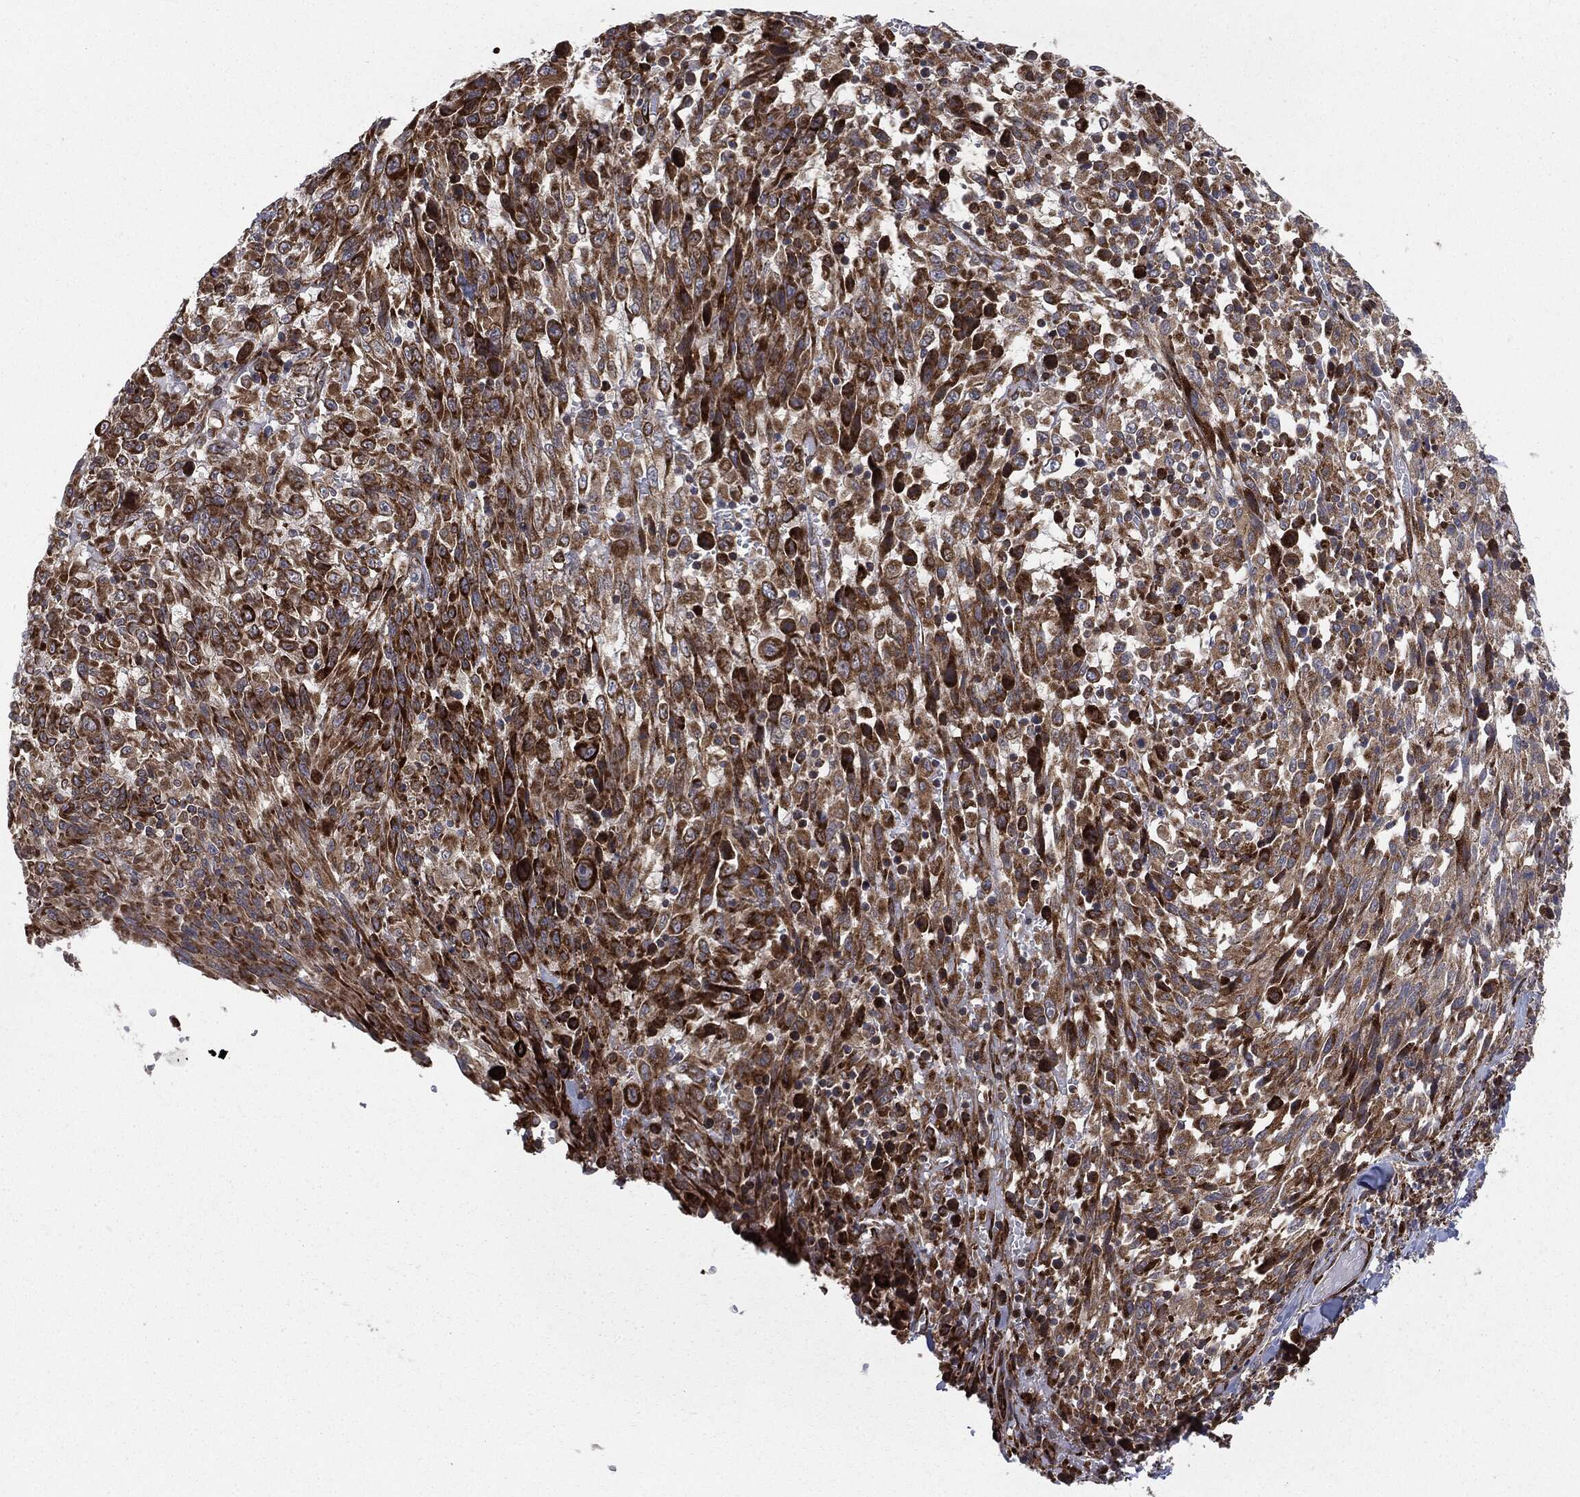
{"staining": {"intensity": "strong", "quantity": ">75%", "location": "cytoplasmic/membranous"}, "tissue": "melanoma", "cell_type": "Tumor cells", "image_type": "cancer", "snomed": [{"axis": "morphology", "description": "Malignant melanoma, NOS"}, {"axis": "topography", "description": "Skin"}], "caption": "Immunohistochemical staining of melanoma exhibits high levels of strong cytoplasmic/membranous protein staining in approximately >75% of tumor cells.", "gene": "CYLD", "patient": {"sex": "female", "age": 91}}